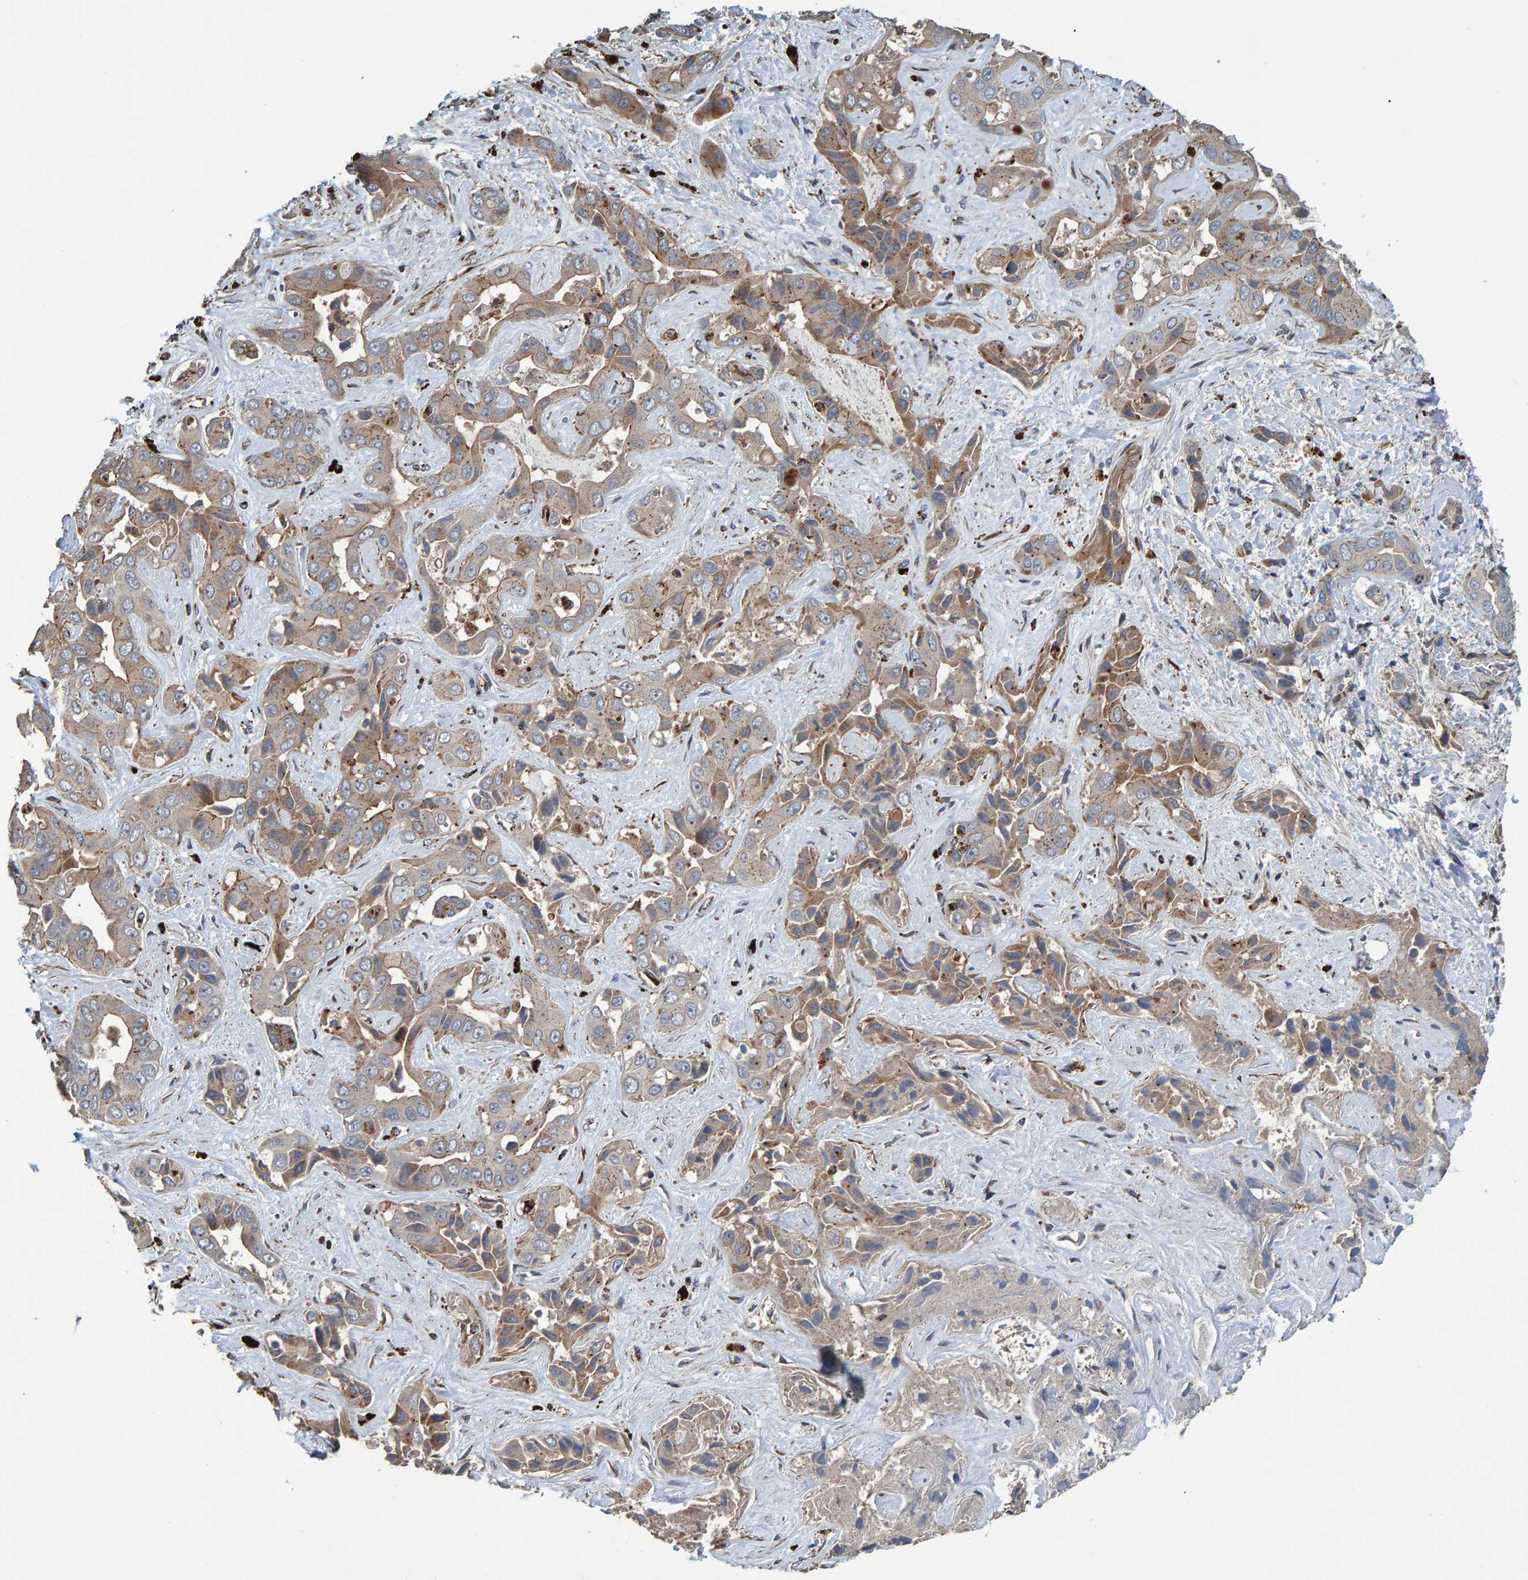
{"staining": {"intensity": "moderate", "quantity": "25%-75%", "location": "cytoplasmic/membranous"}, "tissue": "liver cancer", "cell_type": "Tumor cells", "image_type": "cancer", "snomed": [{"axis": "morphology", "description": "Cholangiocarcinoma"}, {"axis": "topography", "description": "Liver"}], "caption": "Immunohistochemistry of human liver cancer (cholangiocarcinoma) displays medium levels of moderate cytoplasmic/membranous staining in about 25%-75% of tumor cells.", "gene": "SLIT2", "patient": {"sex": "female", "age": 52}}